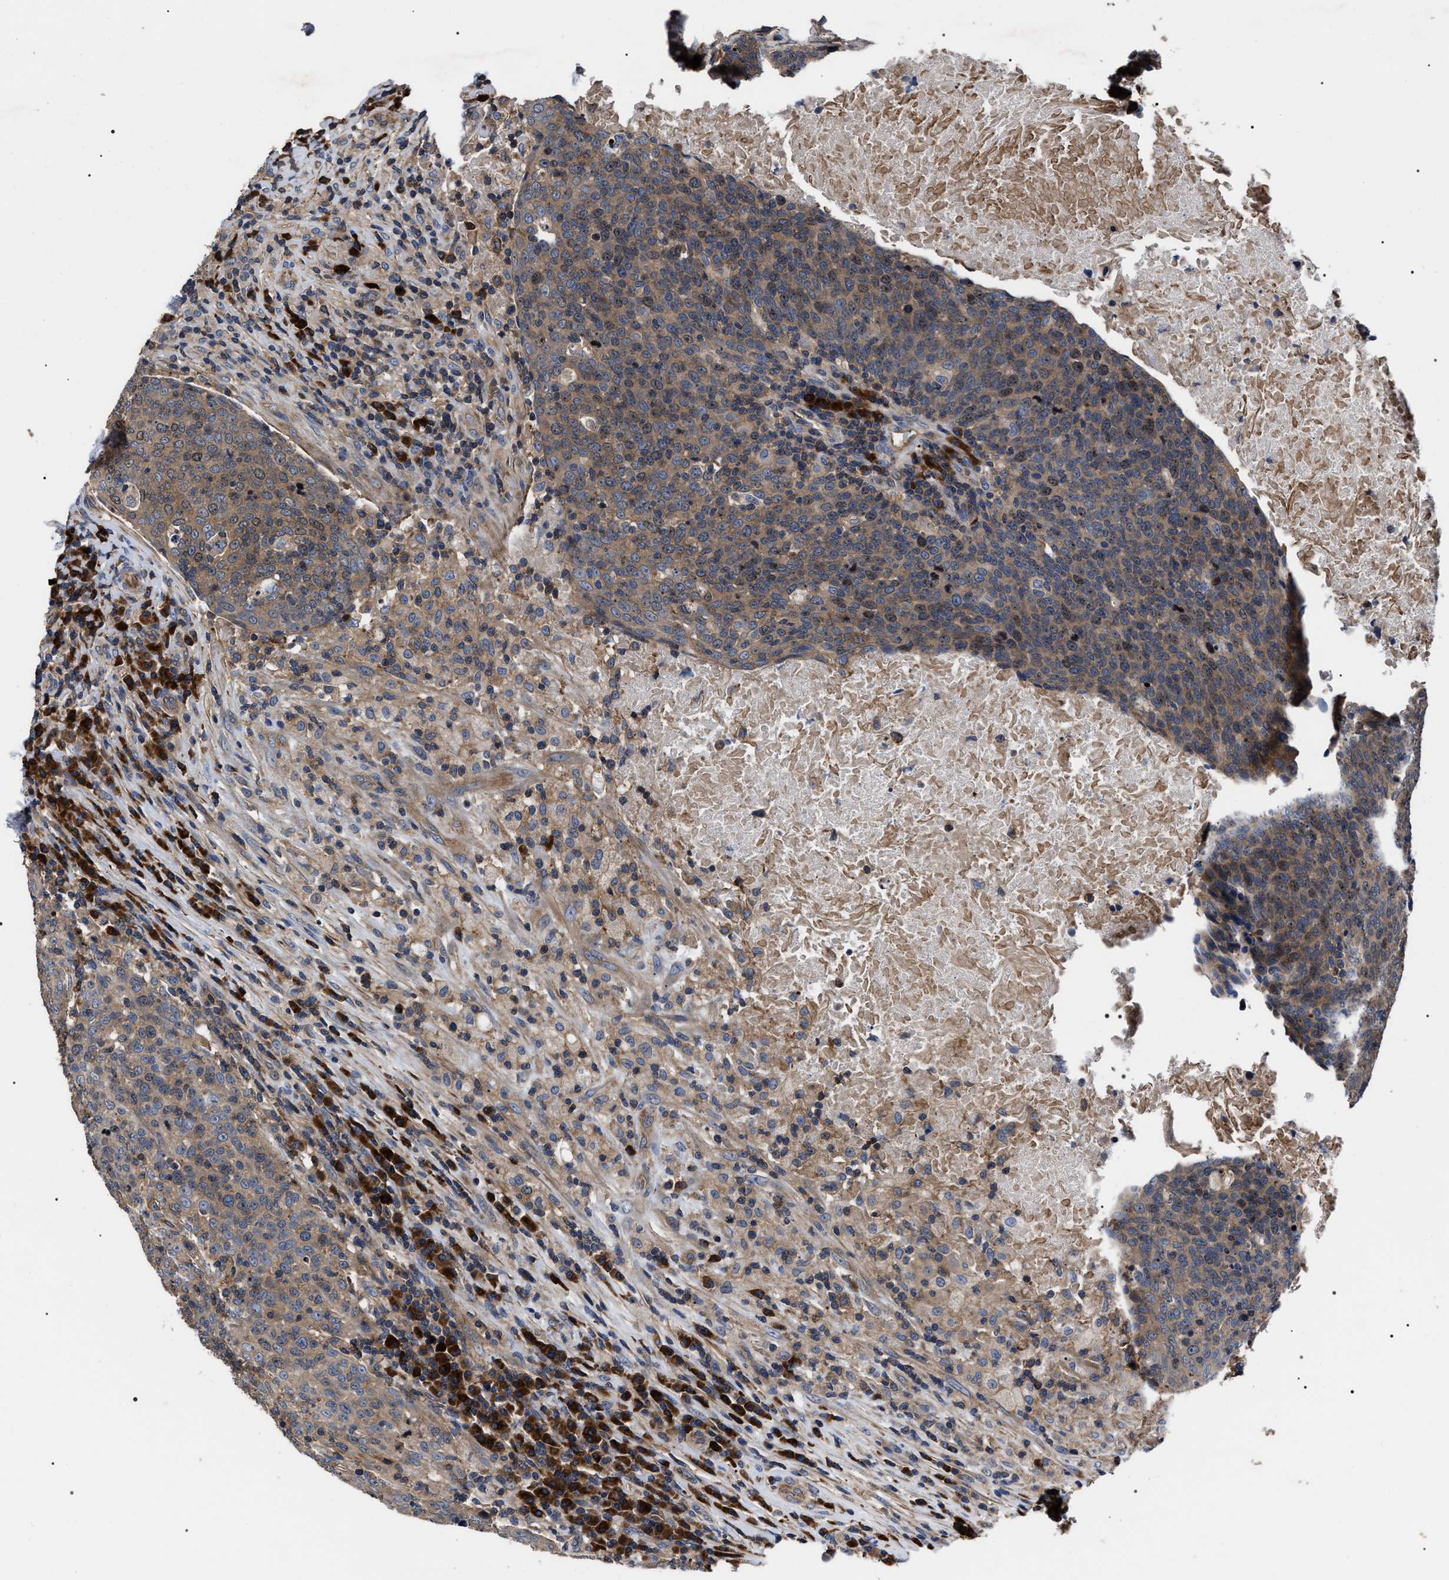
{"staining": {"intensity": "weak", "quantity": ">75%", "location": "cytoplasmic/membranous,nuclear"}, "tissue": "head and neck cancer", "cell_type": "Tumor cells", "image_type": "cancer", "snomed": [{"axis": "morphology", "description": "Squamous cell carcinoma, NOS"}, {"axis": "morphology", "description": "Squamous cell carcinoma, metastatic, NOS"}, {"axis": "topography", "description": "Lymph node"}, {"axis": "topography", "description": "Head-Neck"}], "caption": "Immunohistochemical staining of head and neck squamous cell carcinoma demonstrates low levels of weak cytoplasmic/membranous and nuclear positivity in approximately >75% of tumor cells.", "gene": "MIS18A", "patient": {"sex": "male", "age": 62}}